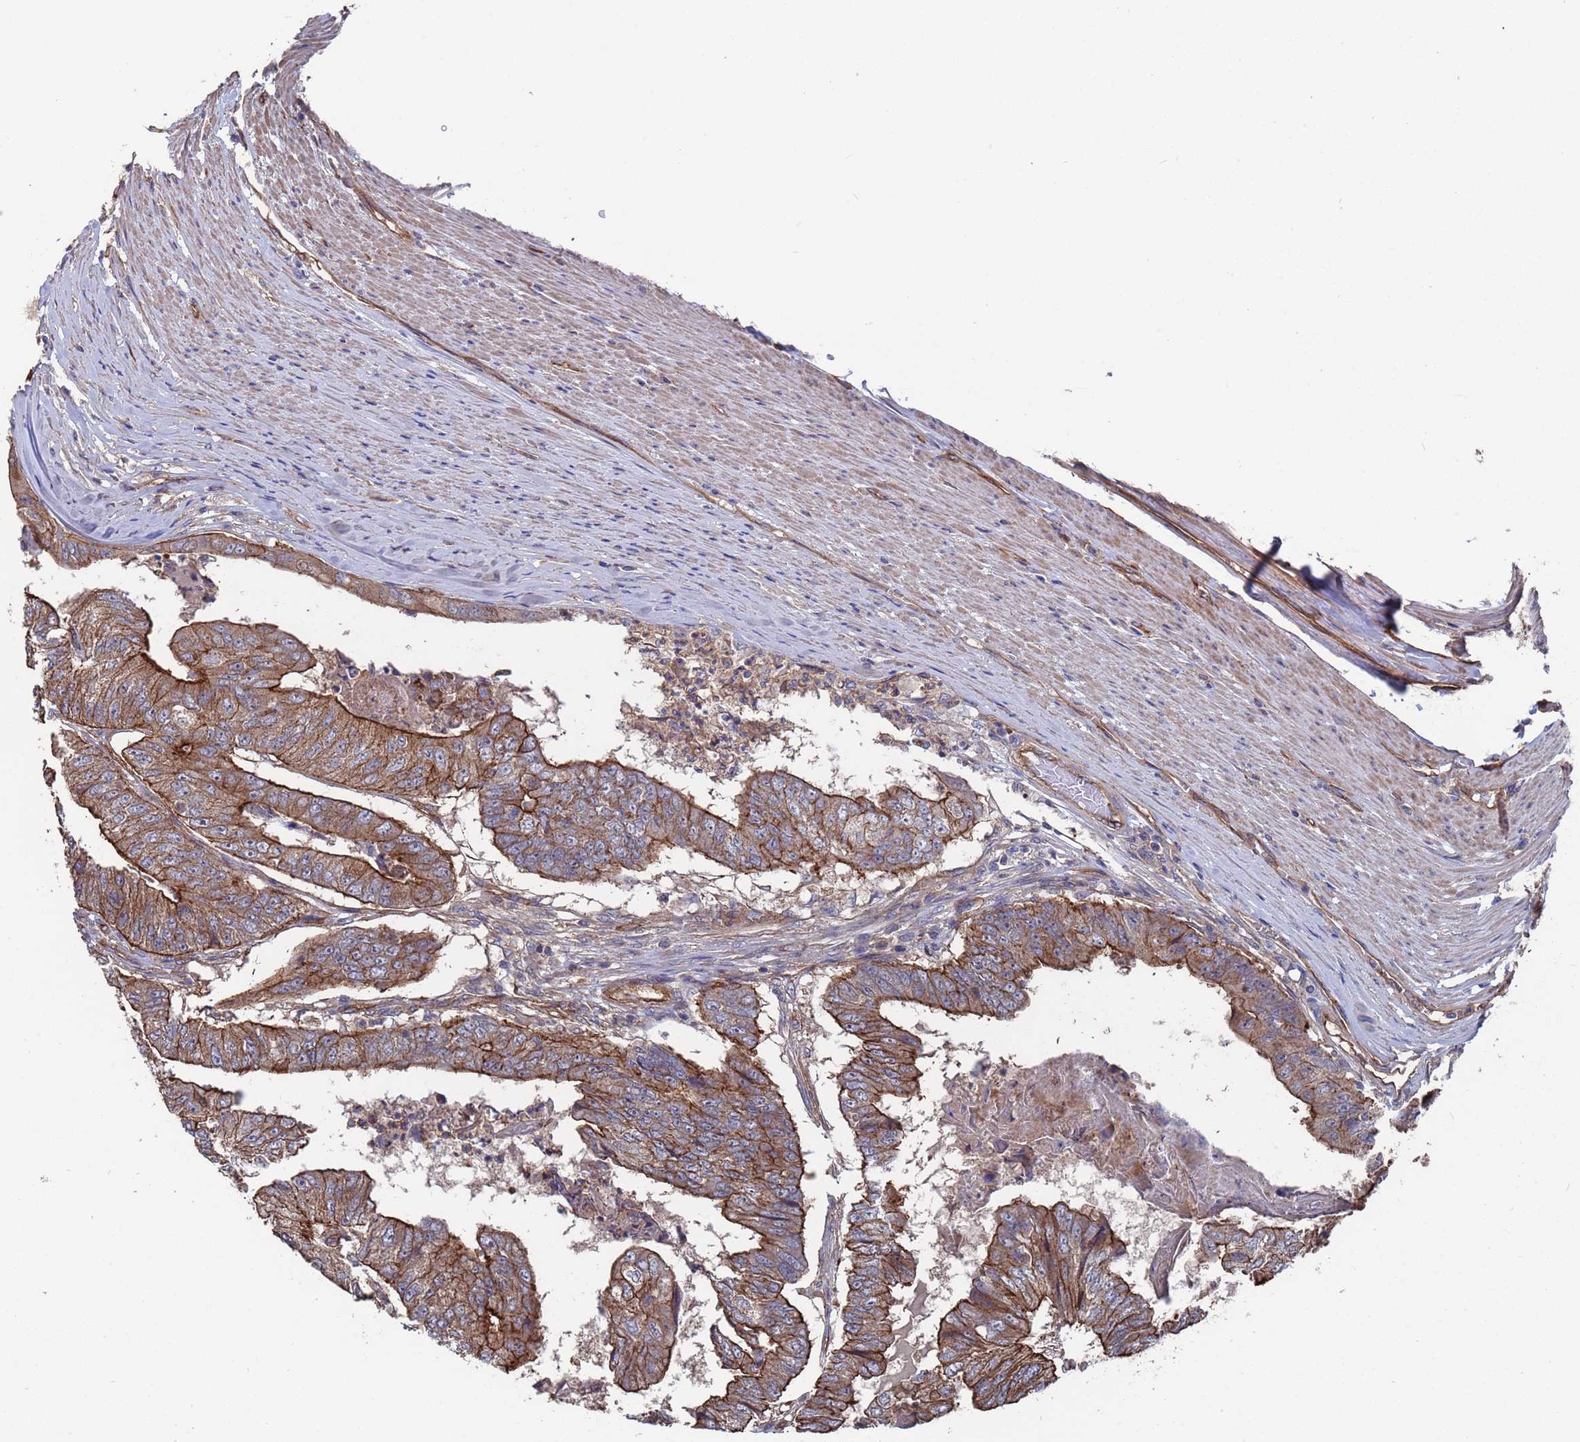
{"staining": {"intensity": "strong", "quantity": ">75%", "location": "cytoplasmic/membranous"}, "tissue": "colorectal cancer", "cell_type": "Tumor cells", "image_type": "cancer", "snomed": [{"axis": "morphology", "description": "Adenocarcinoma, NOS"}, {"axis": "topography", "description": "Colon"}], "caption": "Immunohistochemistry (IHC) image of neoplastic tissue: adenocarcinoma (colorectal) stained using IHC displays high levels of strong protein expression localized specifically in the cytoplasmic/membranous of tumor cells, appearing as a cytoplasmic/membranous brown color.", "gene": "NDUFAF6", "patient": {"sex": "female", "age": 67}}